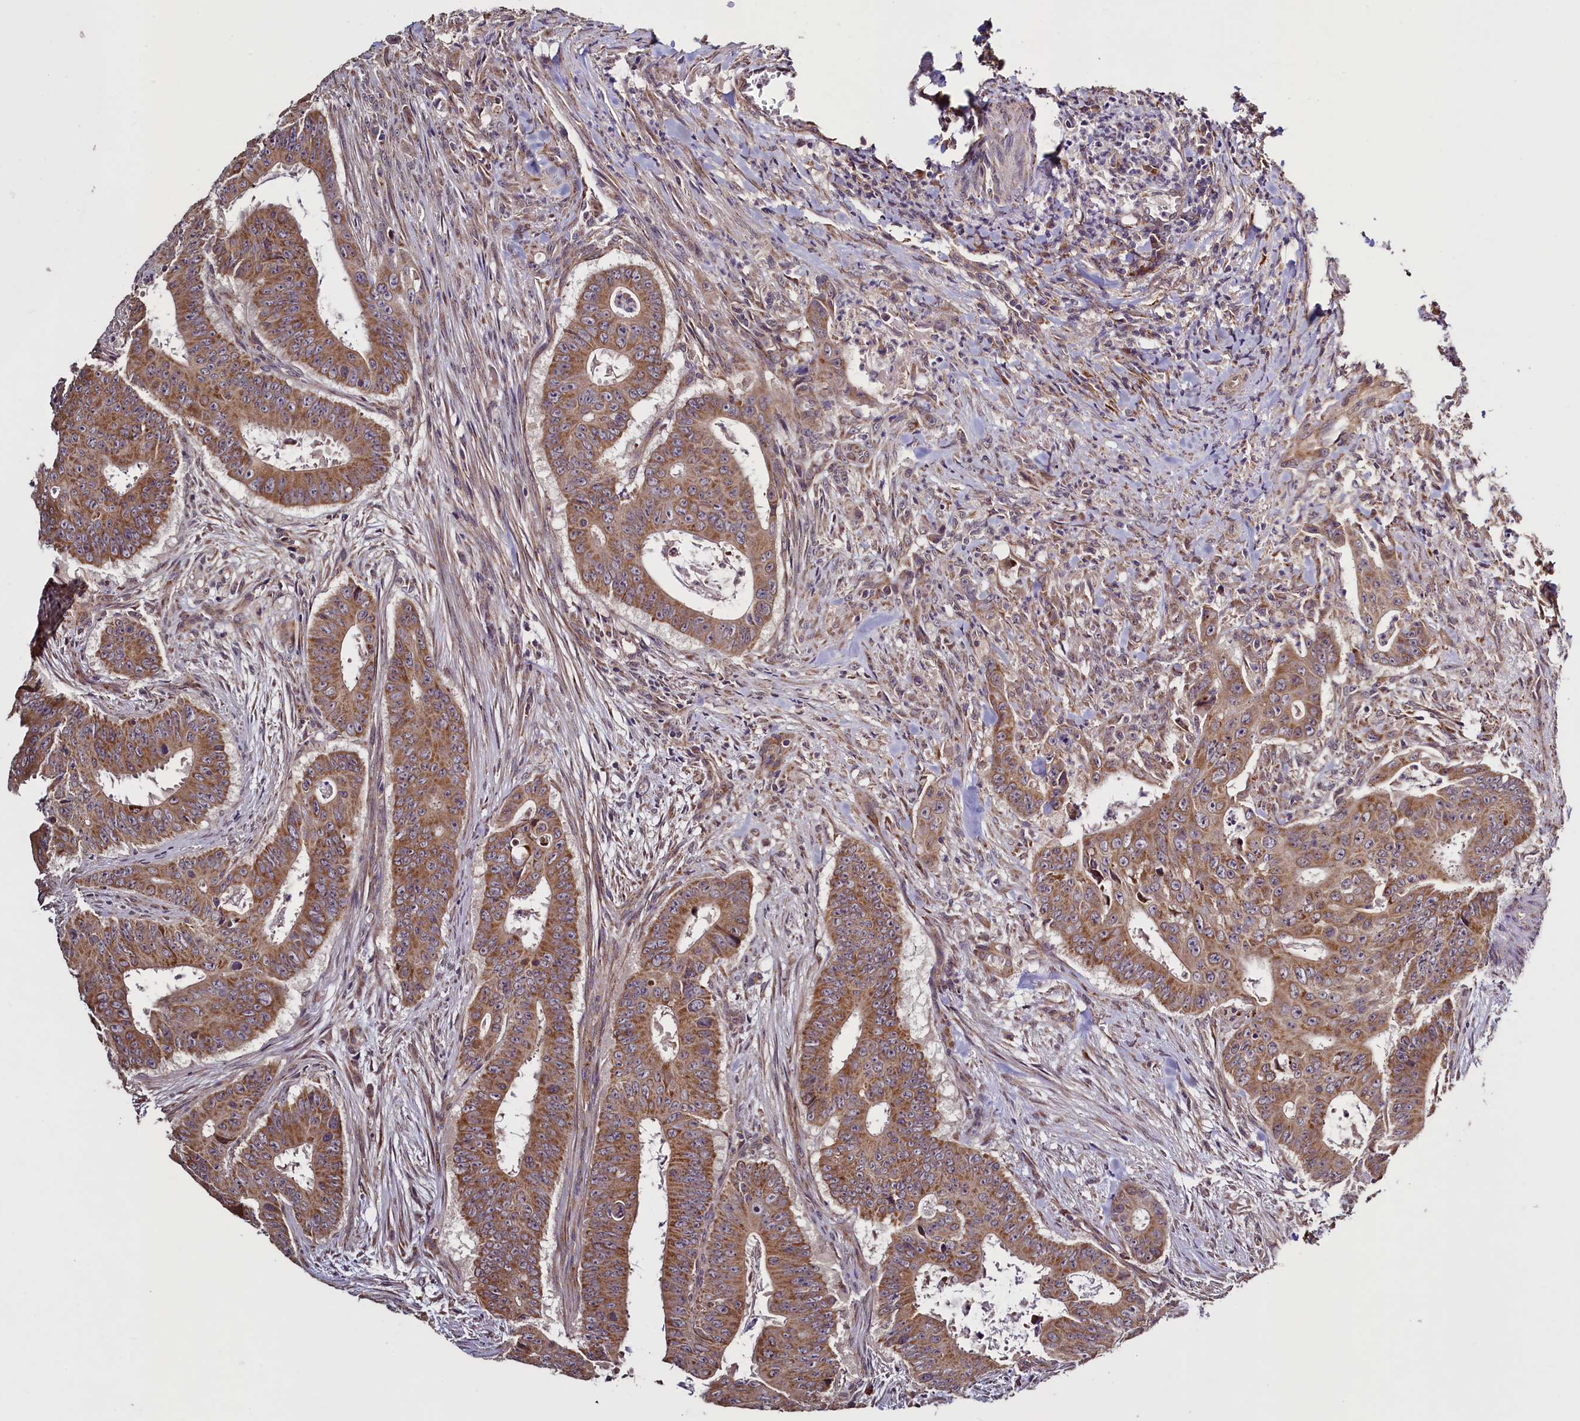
{"staining": {"intensity": "moderate", "quantity": ">75%", "location": "cytoplasmic/membranous"}, "tissue": "colorectal cancer", "cell_type": "Tumor cells", "image_type": "cancer", "snomed": [{"axis": "morphology", "description": "Adenocarcinoma, NOS"}, {"axis": "topography", "description": "Rectum"}], "caption": "Brown immunohistochemical staining in human colorectal cancer reveals moderate cytoplasmic/membranous staining in approximately >75% of tumor cells.", "gene": "RBFA", "patient": {"sex": "female", "age": 75}}